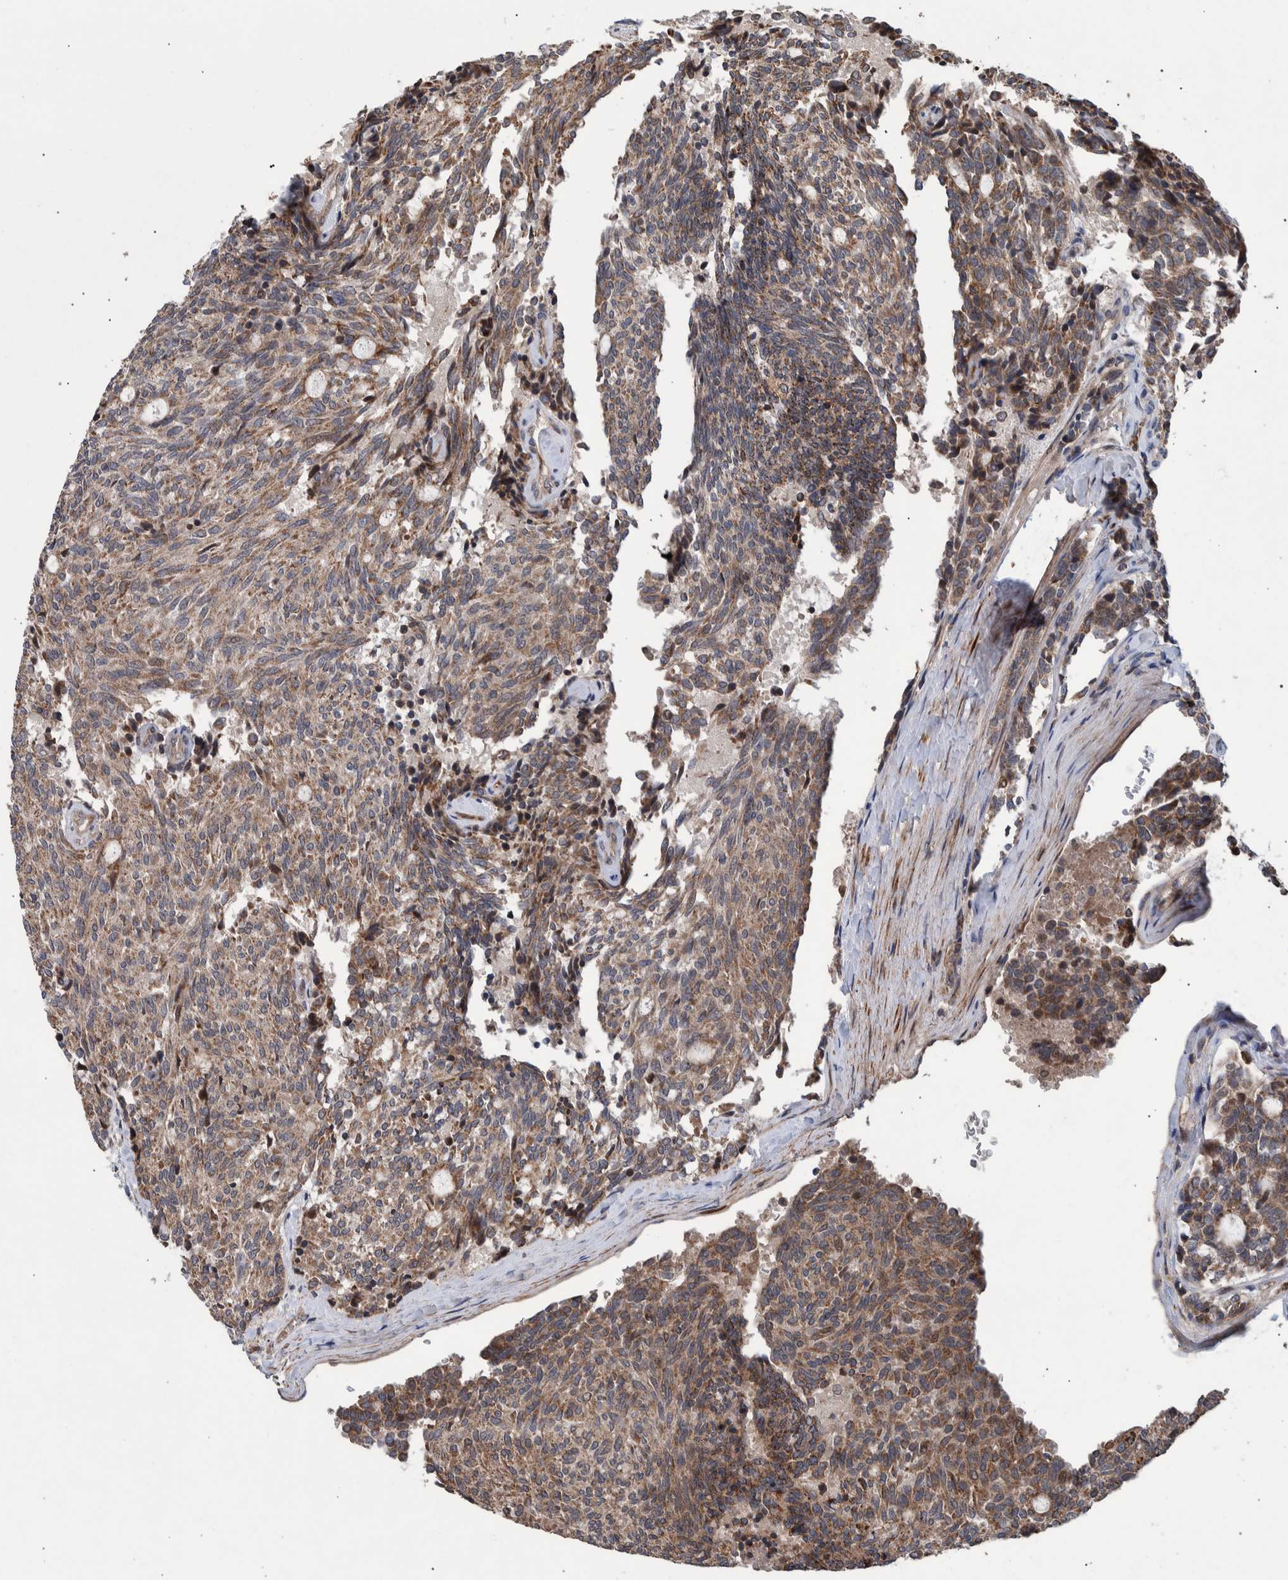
{"staining": {"intensity": "weak", "quantity": ">75%", "location": "cytoplasmic/membranous"}, "tissue": "carcinoid", "cell_type": "Tumor cells", "image_type": "cancer", "snomed": [{"axis": "morphology", "description": "Carcinoid, malignant, NOS"}, {"axis": "topography", "description": "Pancreas"}], "caption": "Carcinoid (malignant) was stained to show a protein in brown. There is low levels of weak cytoplasmic/membranous expression in about >75% of tumor cells.", "gene": "B3GNTL1", "patient": {"sex": "female", "age": 54}}